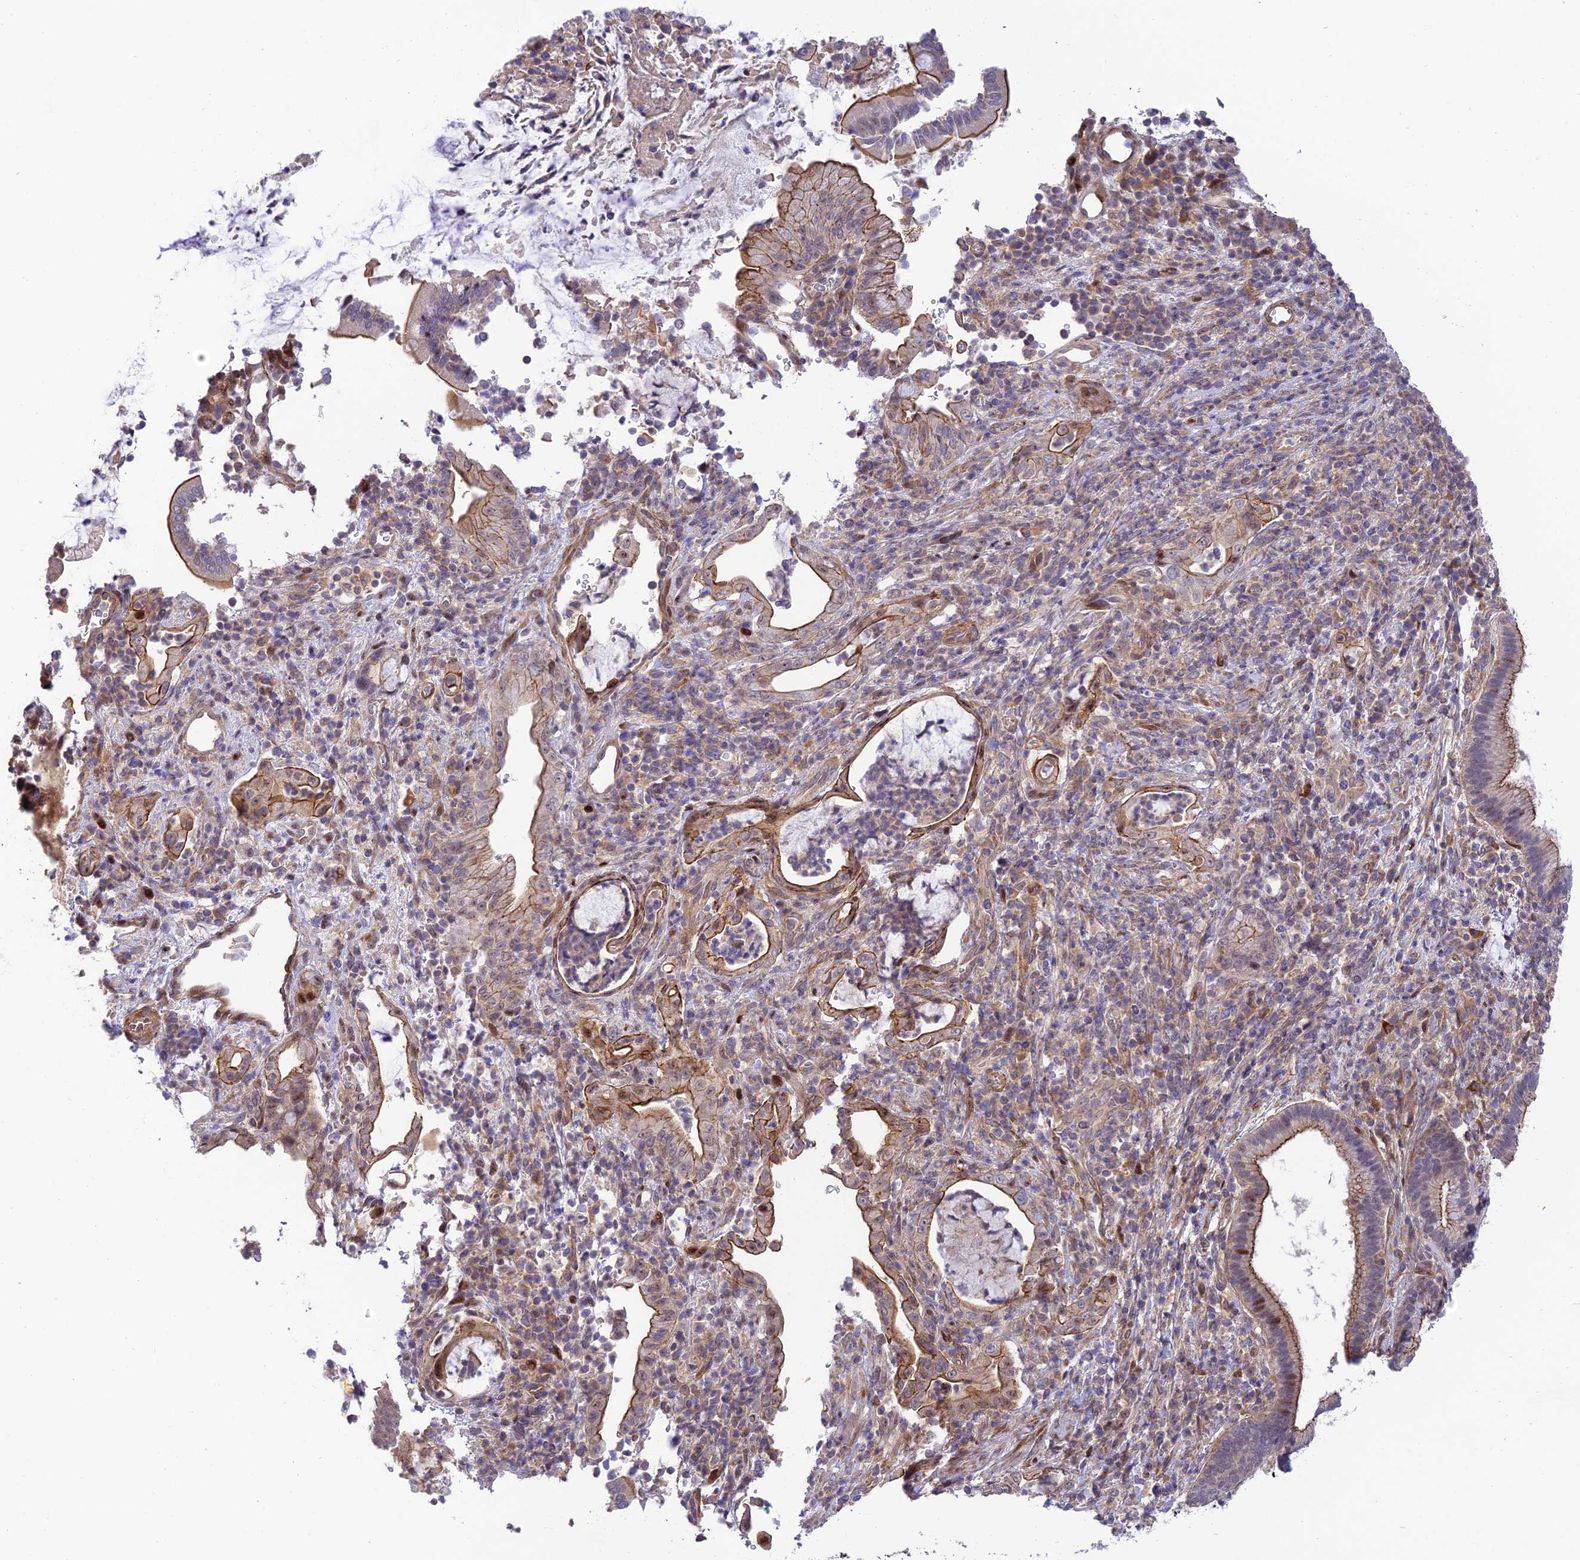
{"staining": {"intensity": "strong", "quantity": "25%-75%", "location": "cytoplasmic/membranous,nuclear"}, "tissue": "pancreatic cancer", "cell_type": "Tumor cells", "image_type": "cancer", "snomed": [{"axis": "morphology", "description": "Normal tissue, NOS"}, {"axis": "morphology", "description": "Adenocarcinoma, NOS"}, {"axis": "topography", "description": "Pancreas"}], "caption": "Strong cytoplasmic/membranous and nuclear positivity is present in approximately 25%-75% of tumor cells in adenocarcinoma (pancreatic).", "gene": "ZNF584", "patient": {"sex": "female", "age": 55}}